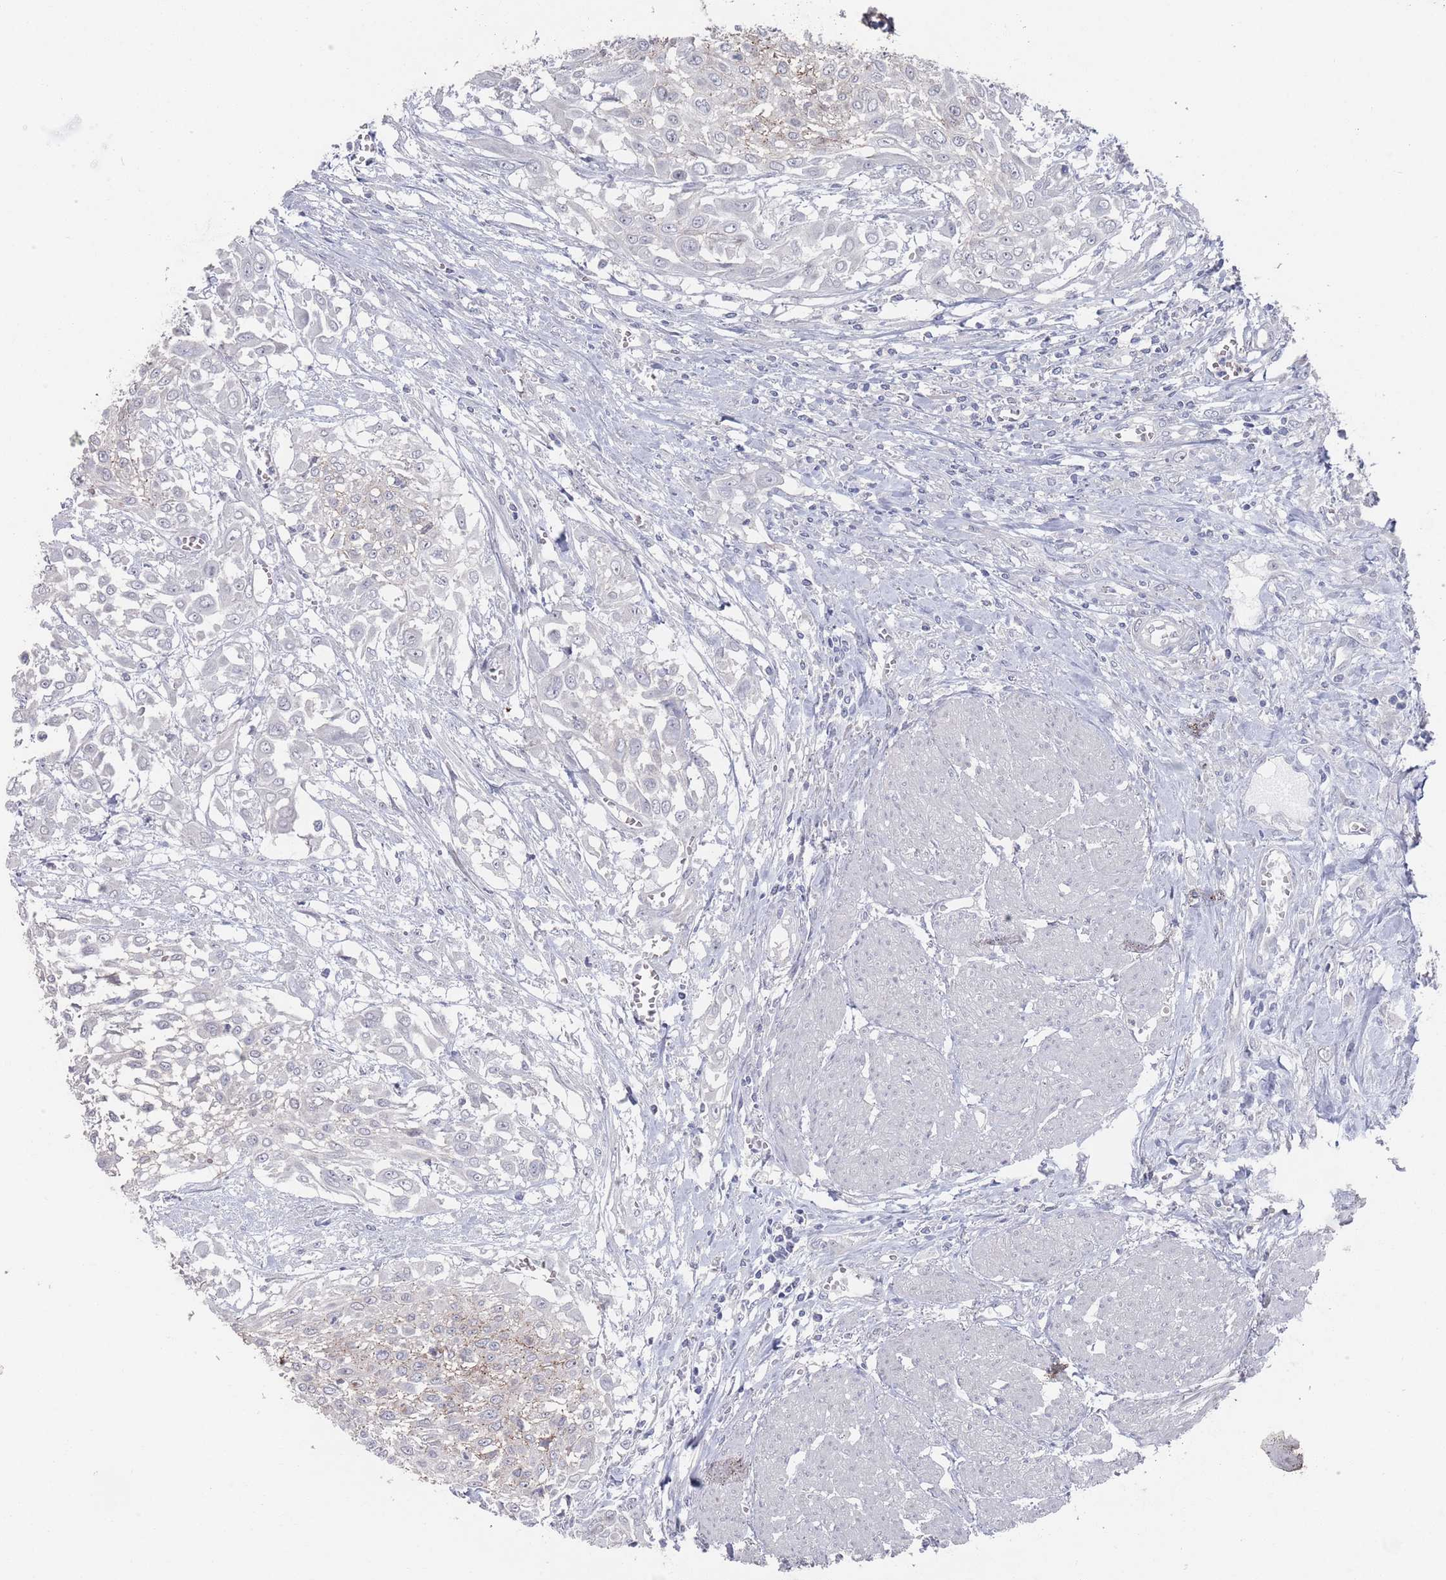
{"staining": {"intensity": "negative", "quantity": "none", "location": "none"}, "tissue": "urothelial cancer", "cell_type": "Tumor cells", "image_type": "cancer", "snomed": [{"axis": "morphology", "description": "Urothelial carcinoma, High grade"}, {"axis": "topography", "description": "Urinary bladder"}], "caption": "Immunohistochemistry (IHC) micrograph of neoplastic tissue: urothelial cancer stained with DAB (3,3'-diaminobenzidine) exhibits no significant protein expression in tumor cells.", "gene": "PROM2", "patient": {"sex": "male", "age": 57}}